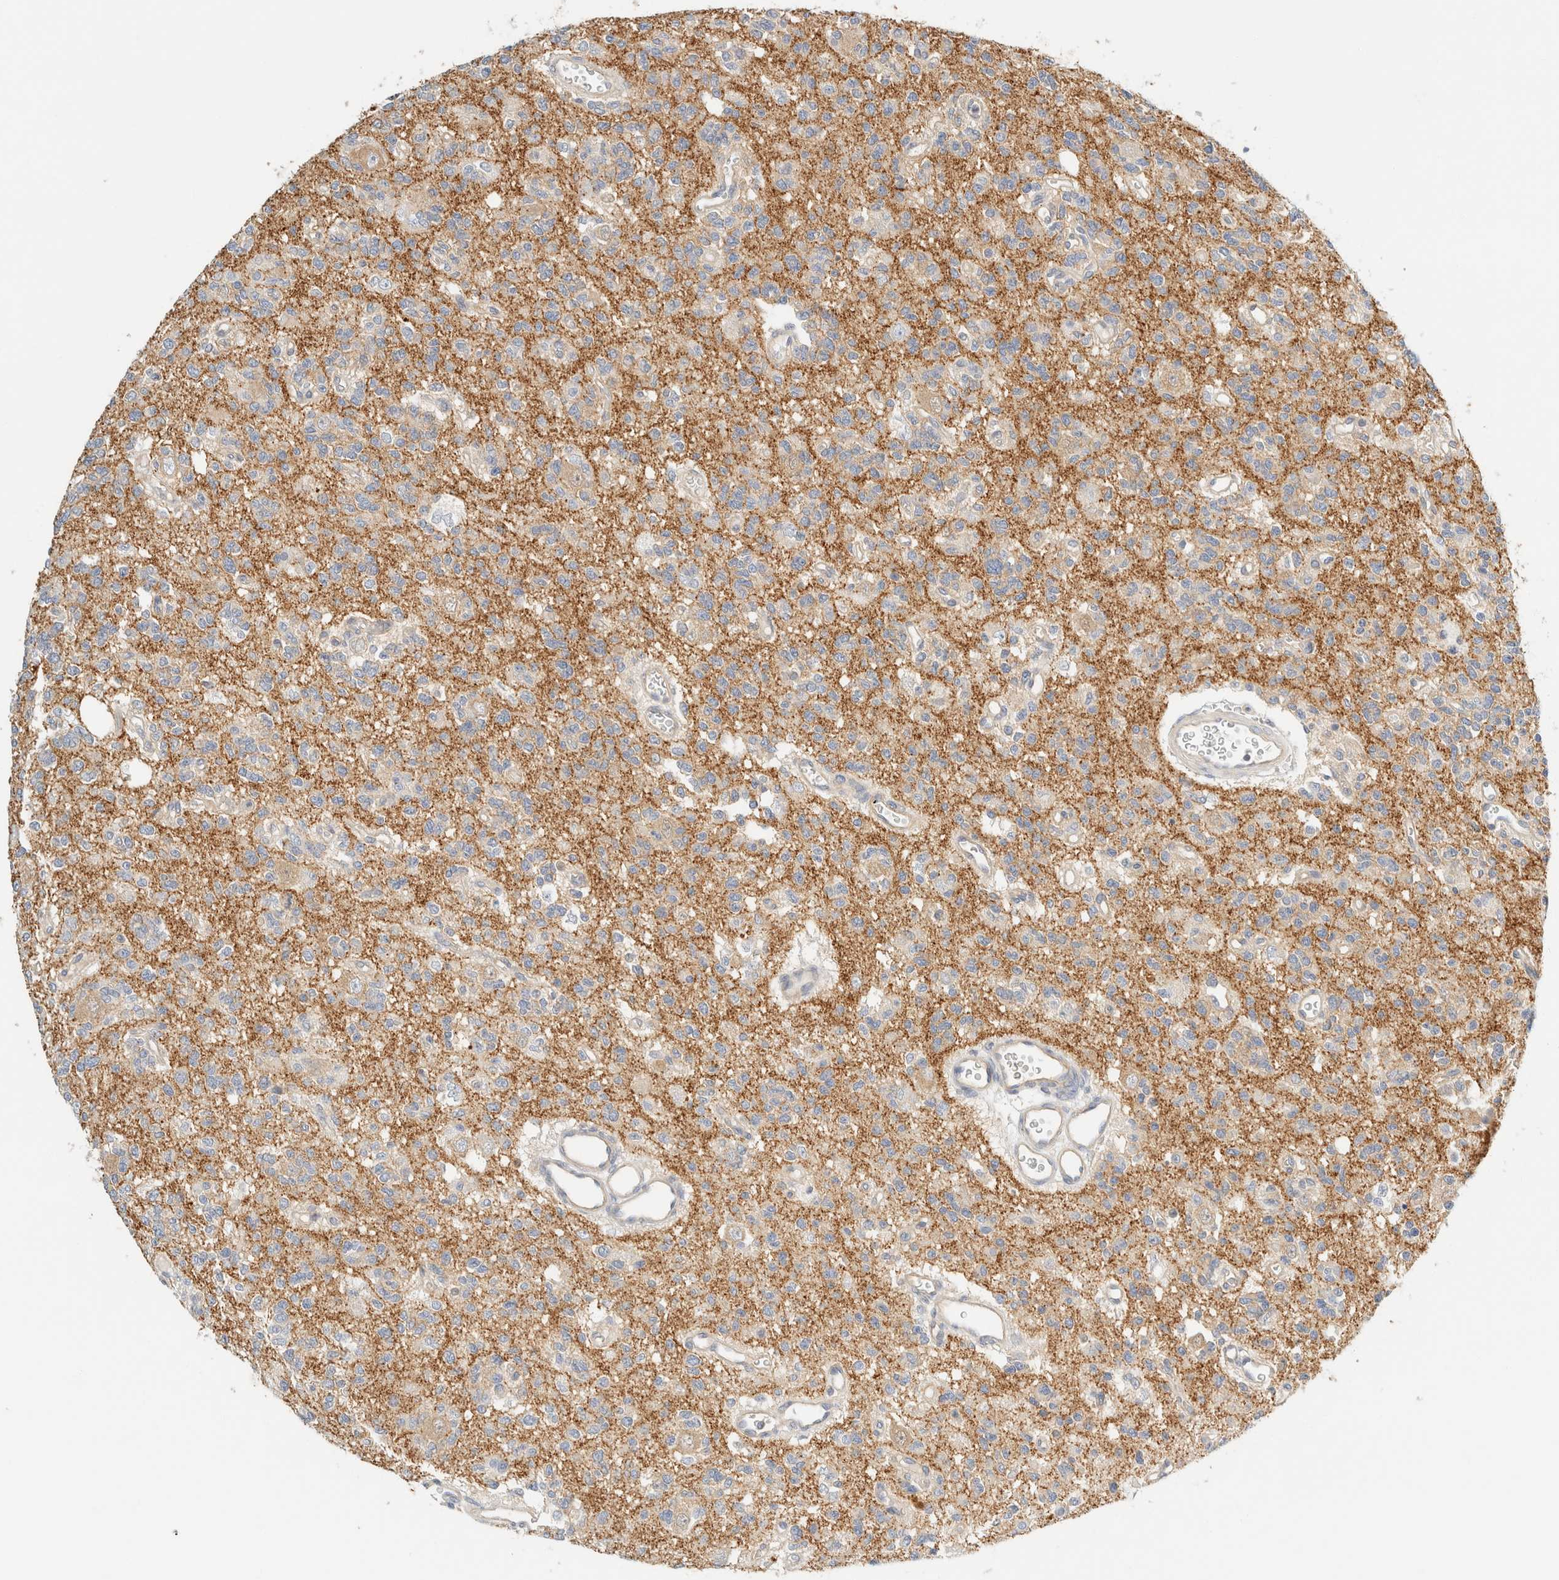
{"staining": {"intensity": "negative", "quantity": "none", "location": "none"}, "tissue": "glioma", "cell_type": "Tumor cells", "image_type": "cancer", "snomed": [{"axis": "morphology", "description": "Glioma, malignant, Low grade"}, {"axis": "topography", "description": "Brain"}], "caption": "Tumor cells are negative for protein expression in human glioma.", "gene": "SH3GLB2", "patient": {"sex": "male", "age": 38}}